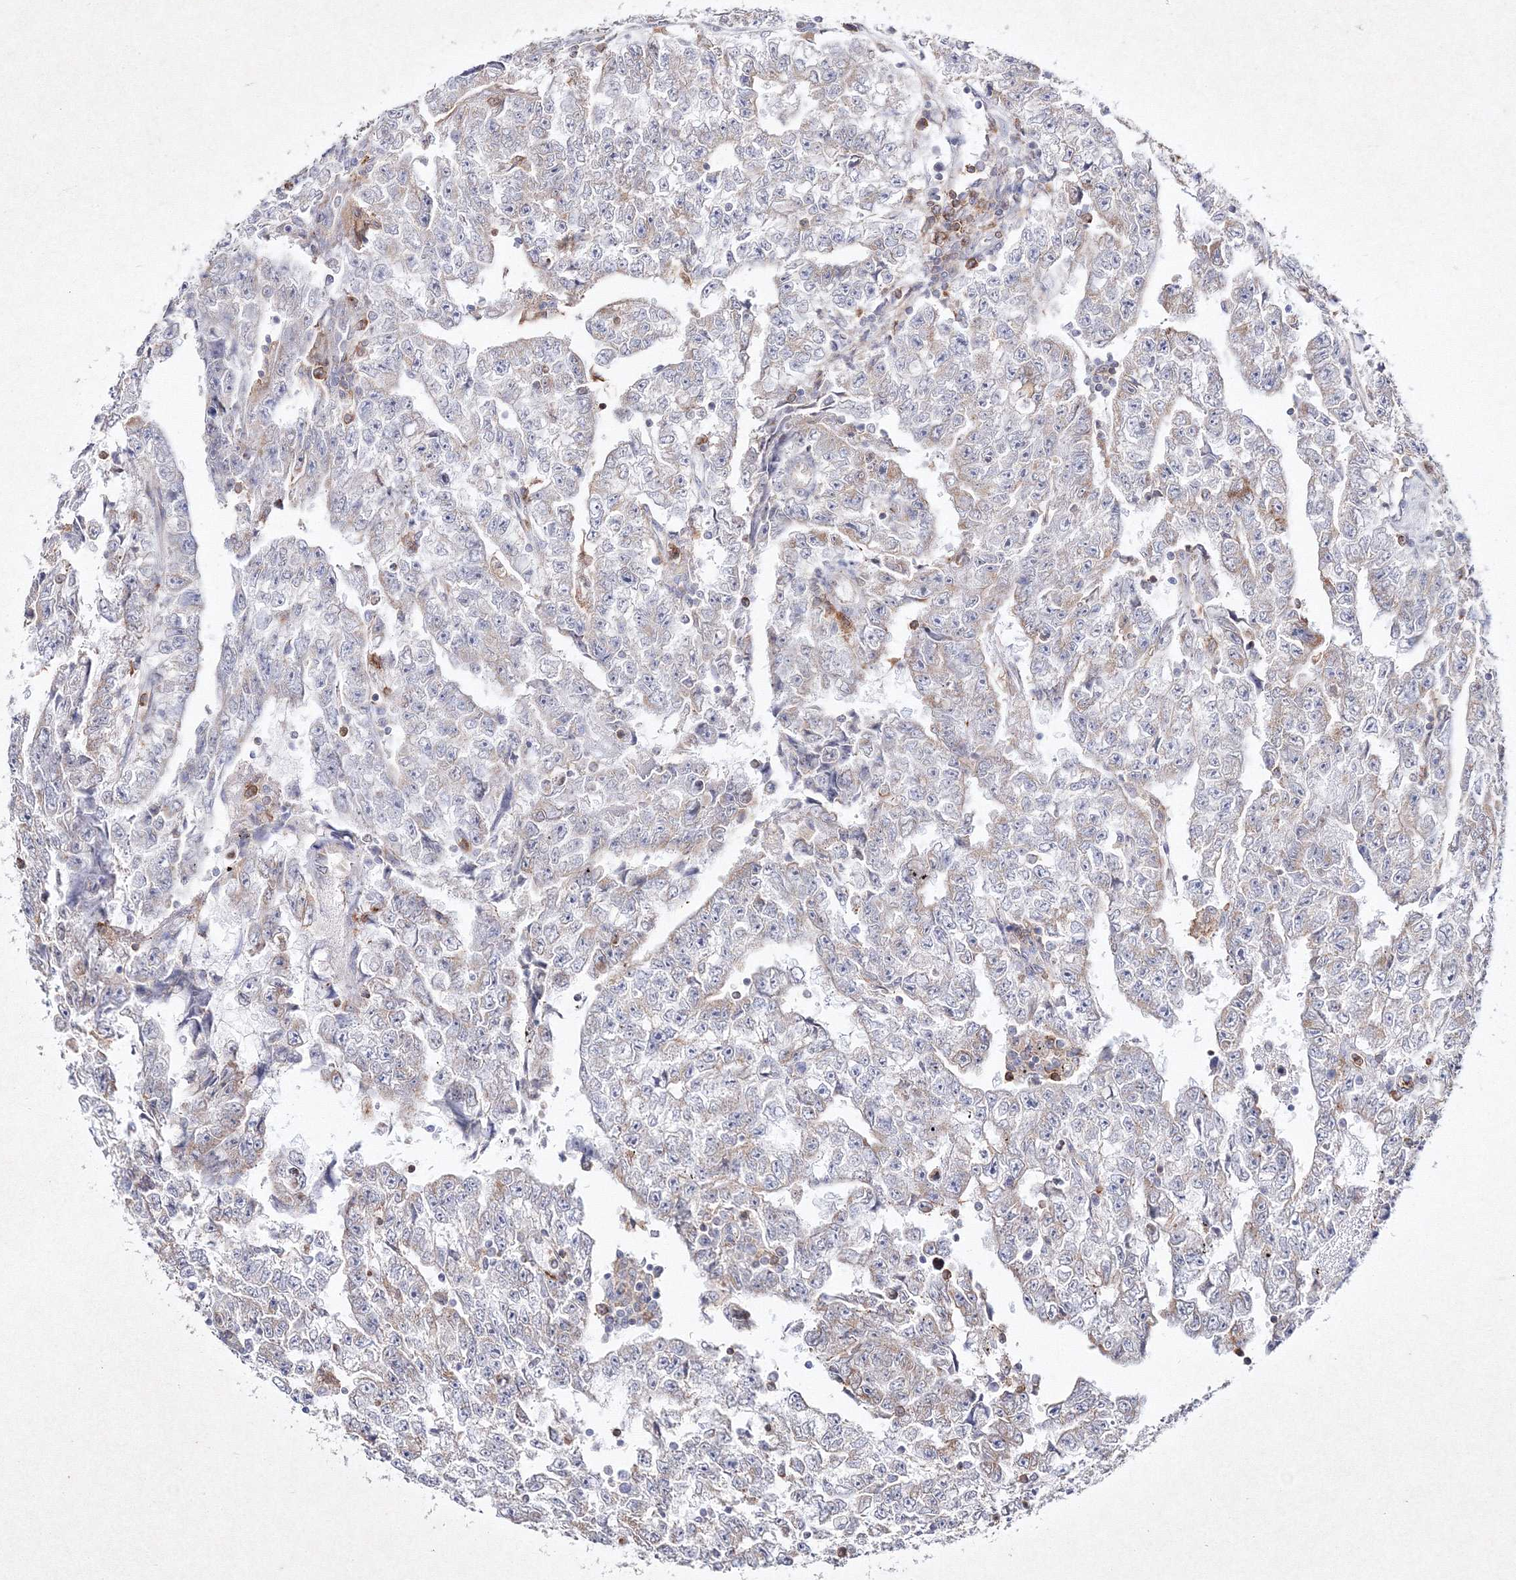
{"staining": {"intensity": "weak", "quantity": "<25%", "location": "cytoplasmic/membranous"}, "tissue": "testis cancer", "cell_type": "Tumor cells", "image_type": "cancer", "snomed": [{"axis": "morphology", "description": "Carcinoma, Embryonal, NOS"}, {"axis": "topography", "description": "Testis"}], "caption": "Tumor cells show no significant protein positivity in testis cancer.", "gene": "HCST", "patient": {"sex": "male", "age": 25}}